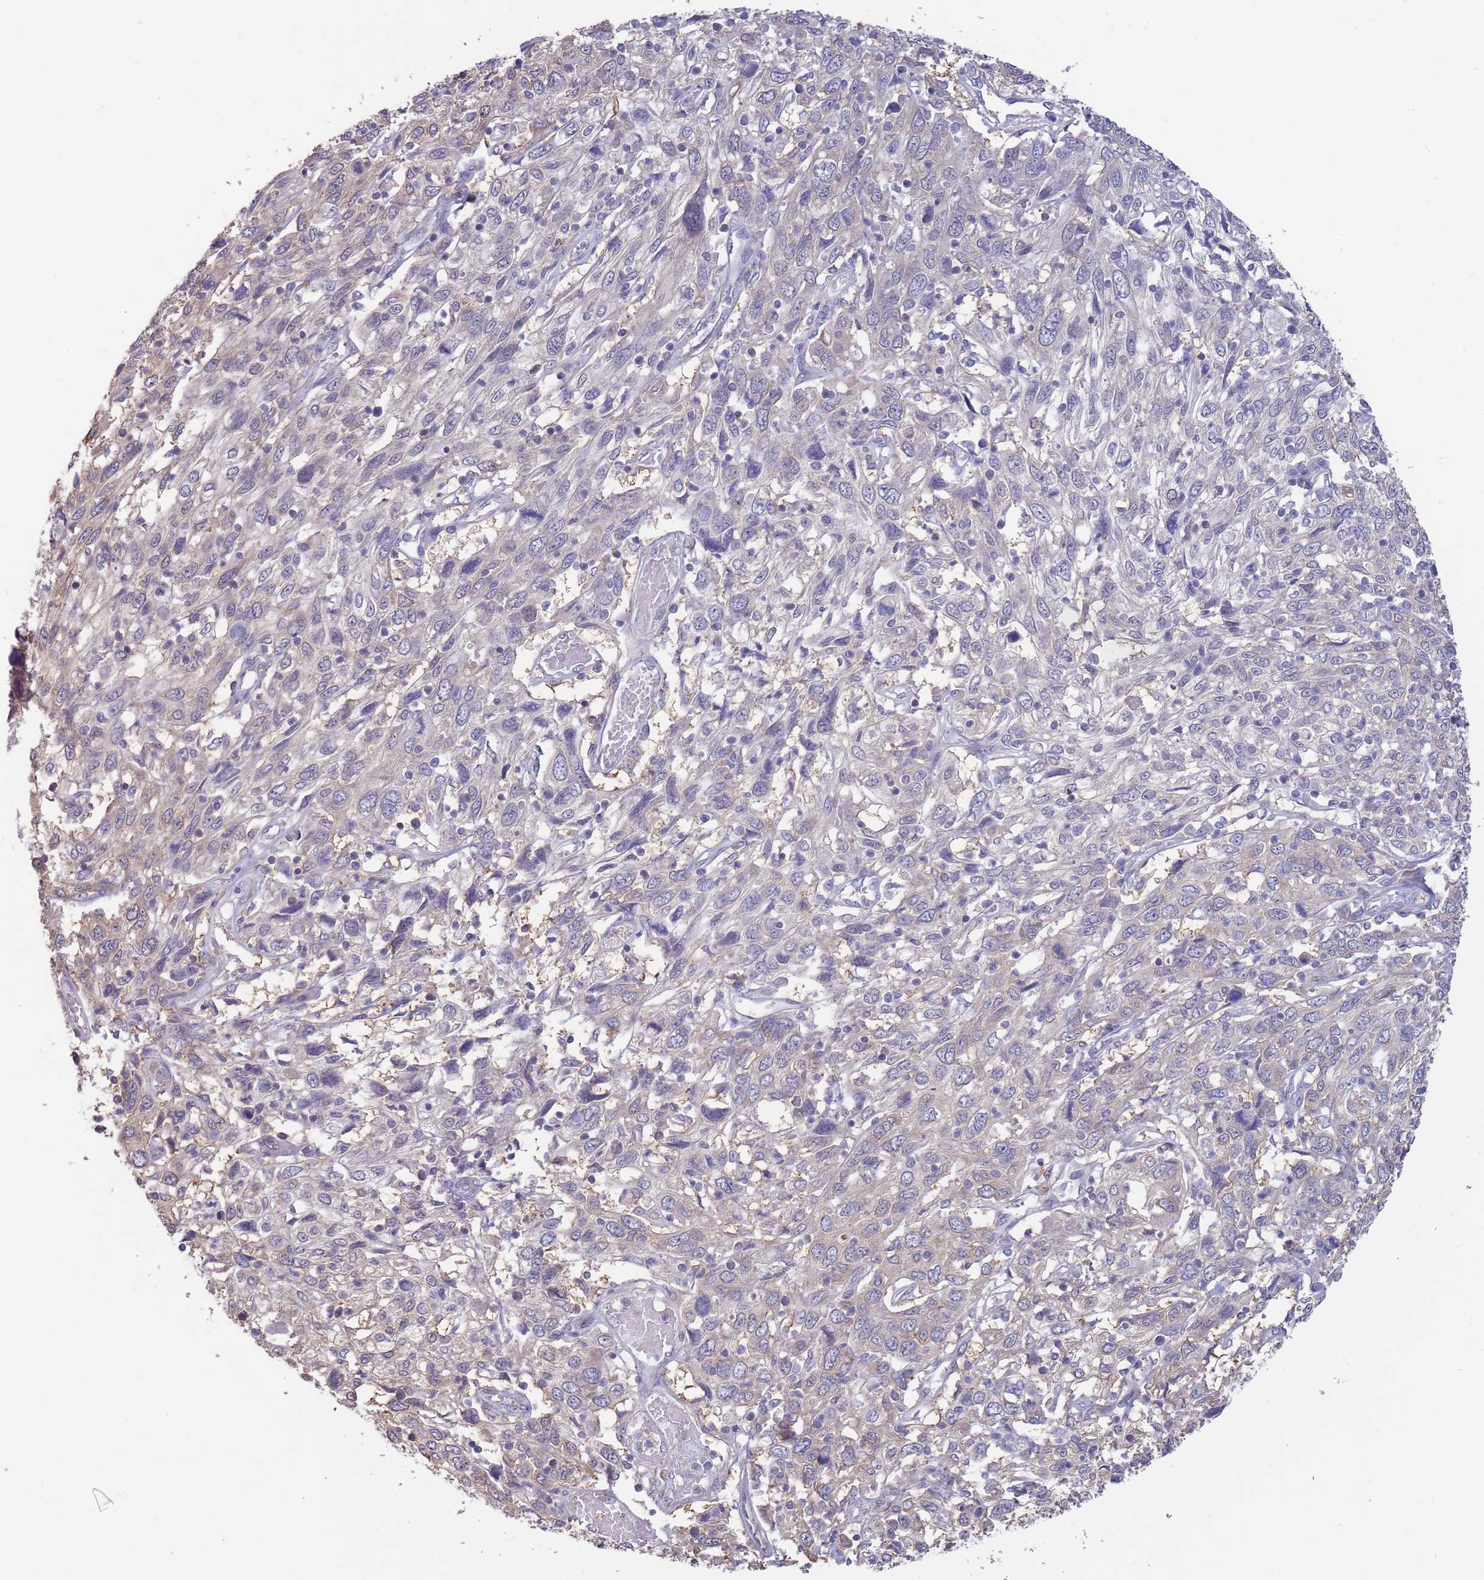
{"staining": {"intensity": "negative", "quantity": "none", "location": "none"}, "tissue": "cervical cancer", "cell_type": "Tumor cells", "image_type": "cancer", "snomed": [{"axis": "morphology", "description": "Squamous cell carcinoma, NOS"}, {"axis": "topography", "description": "Cervix"}], "caption": "This is a micrograph of immunohistochemistry (IHC) staining of cervical squamous cell carcinoma, which shows no staining in tumor cells.", "gene": "AP5S1", "patient": {"sex": "female", "age": 46}}